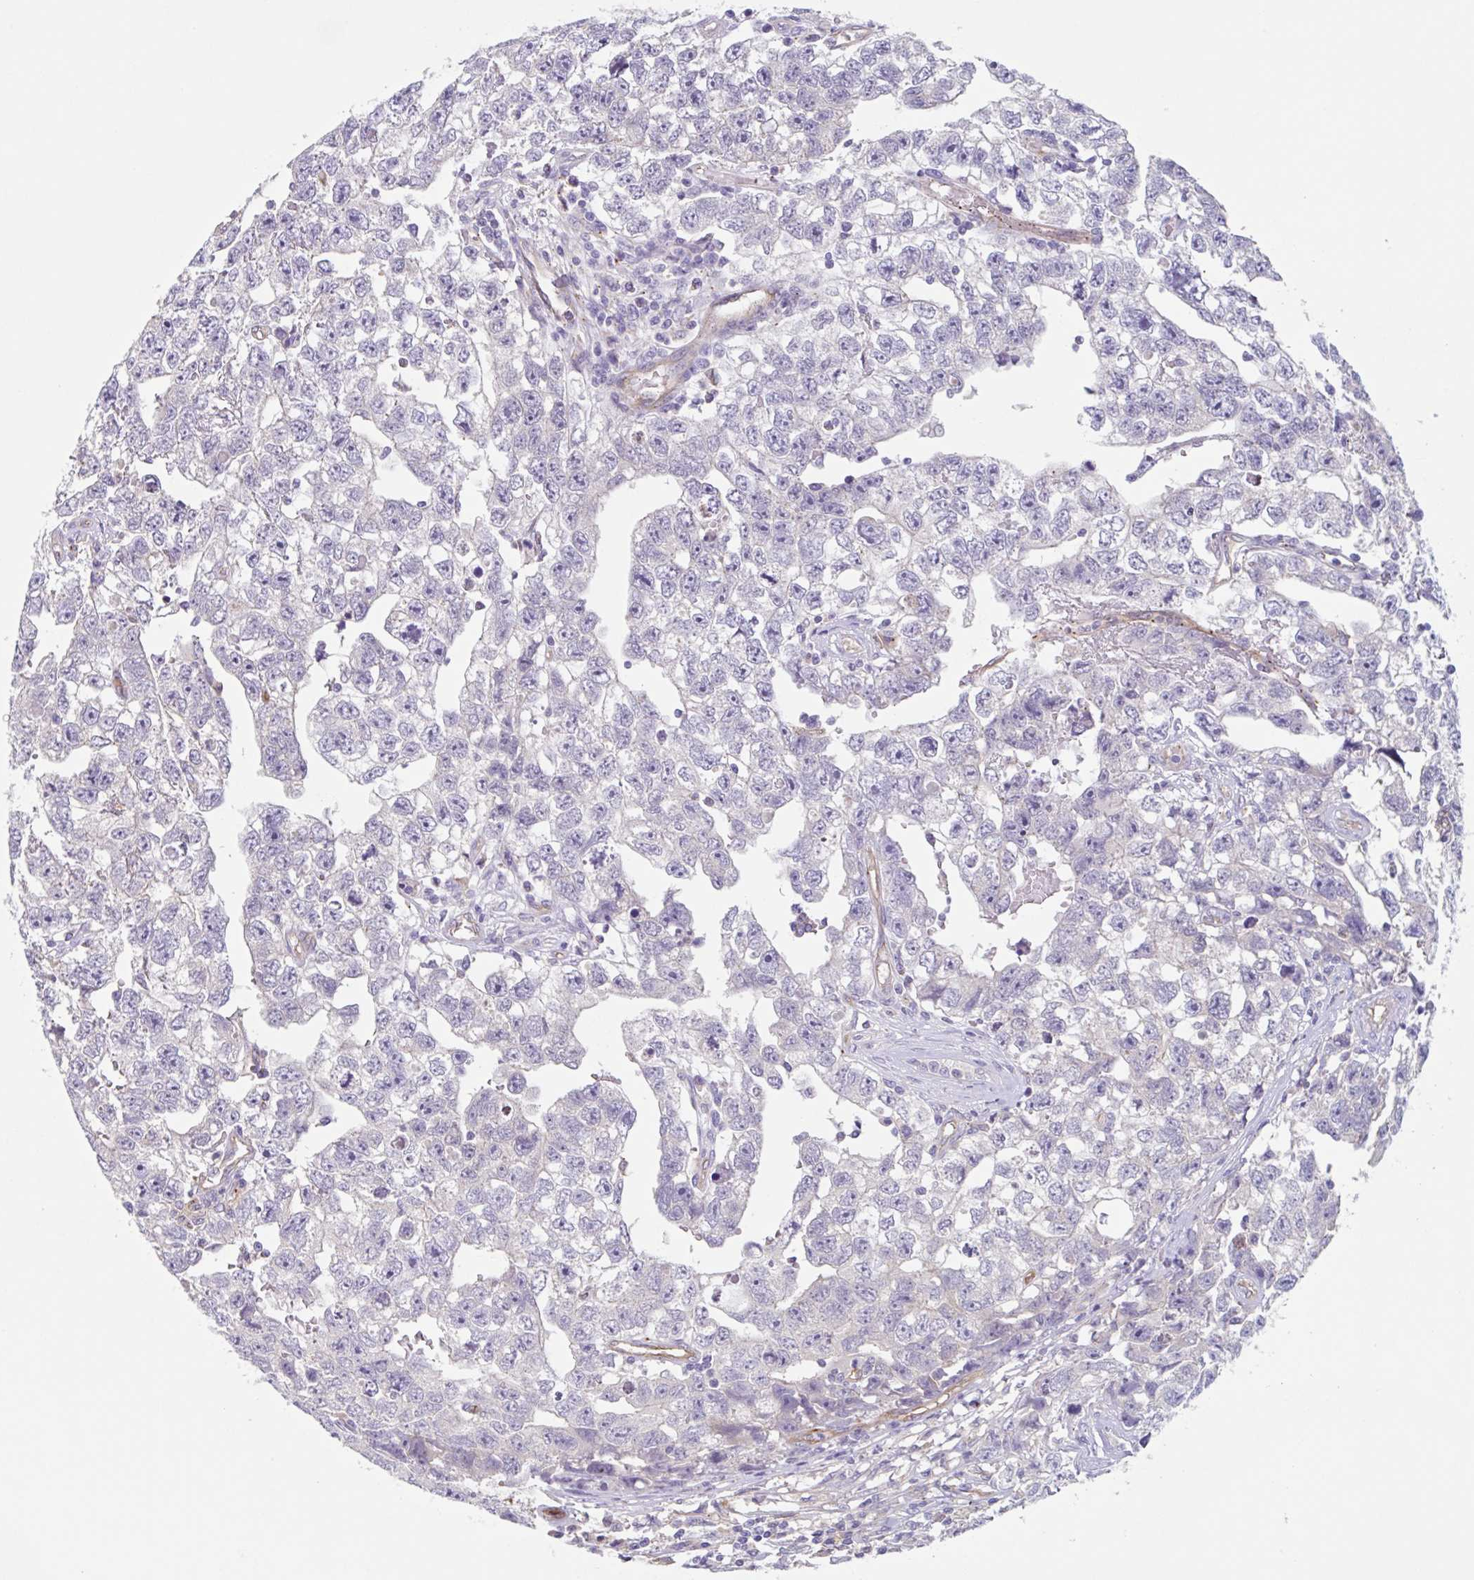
{"staining": {"intensity": "negative", "quantity": "none", "location": "none"}, "tissue": "testis cancer", "cell_type": "Tumor cells", "image_type": "cancer", "snomed": [{"axis": "morphology", "description": "Carcinoma, Embryonal, NOS"}, {"axis": "topography", "description": "Testis"}], "caption": "A histopathology image of human testis embryonal carcinoma is negative for staining in tumor cells.", "gene": "EHD4", "patient": {"sex": "male", "age": 22}}